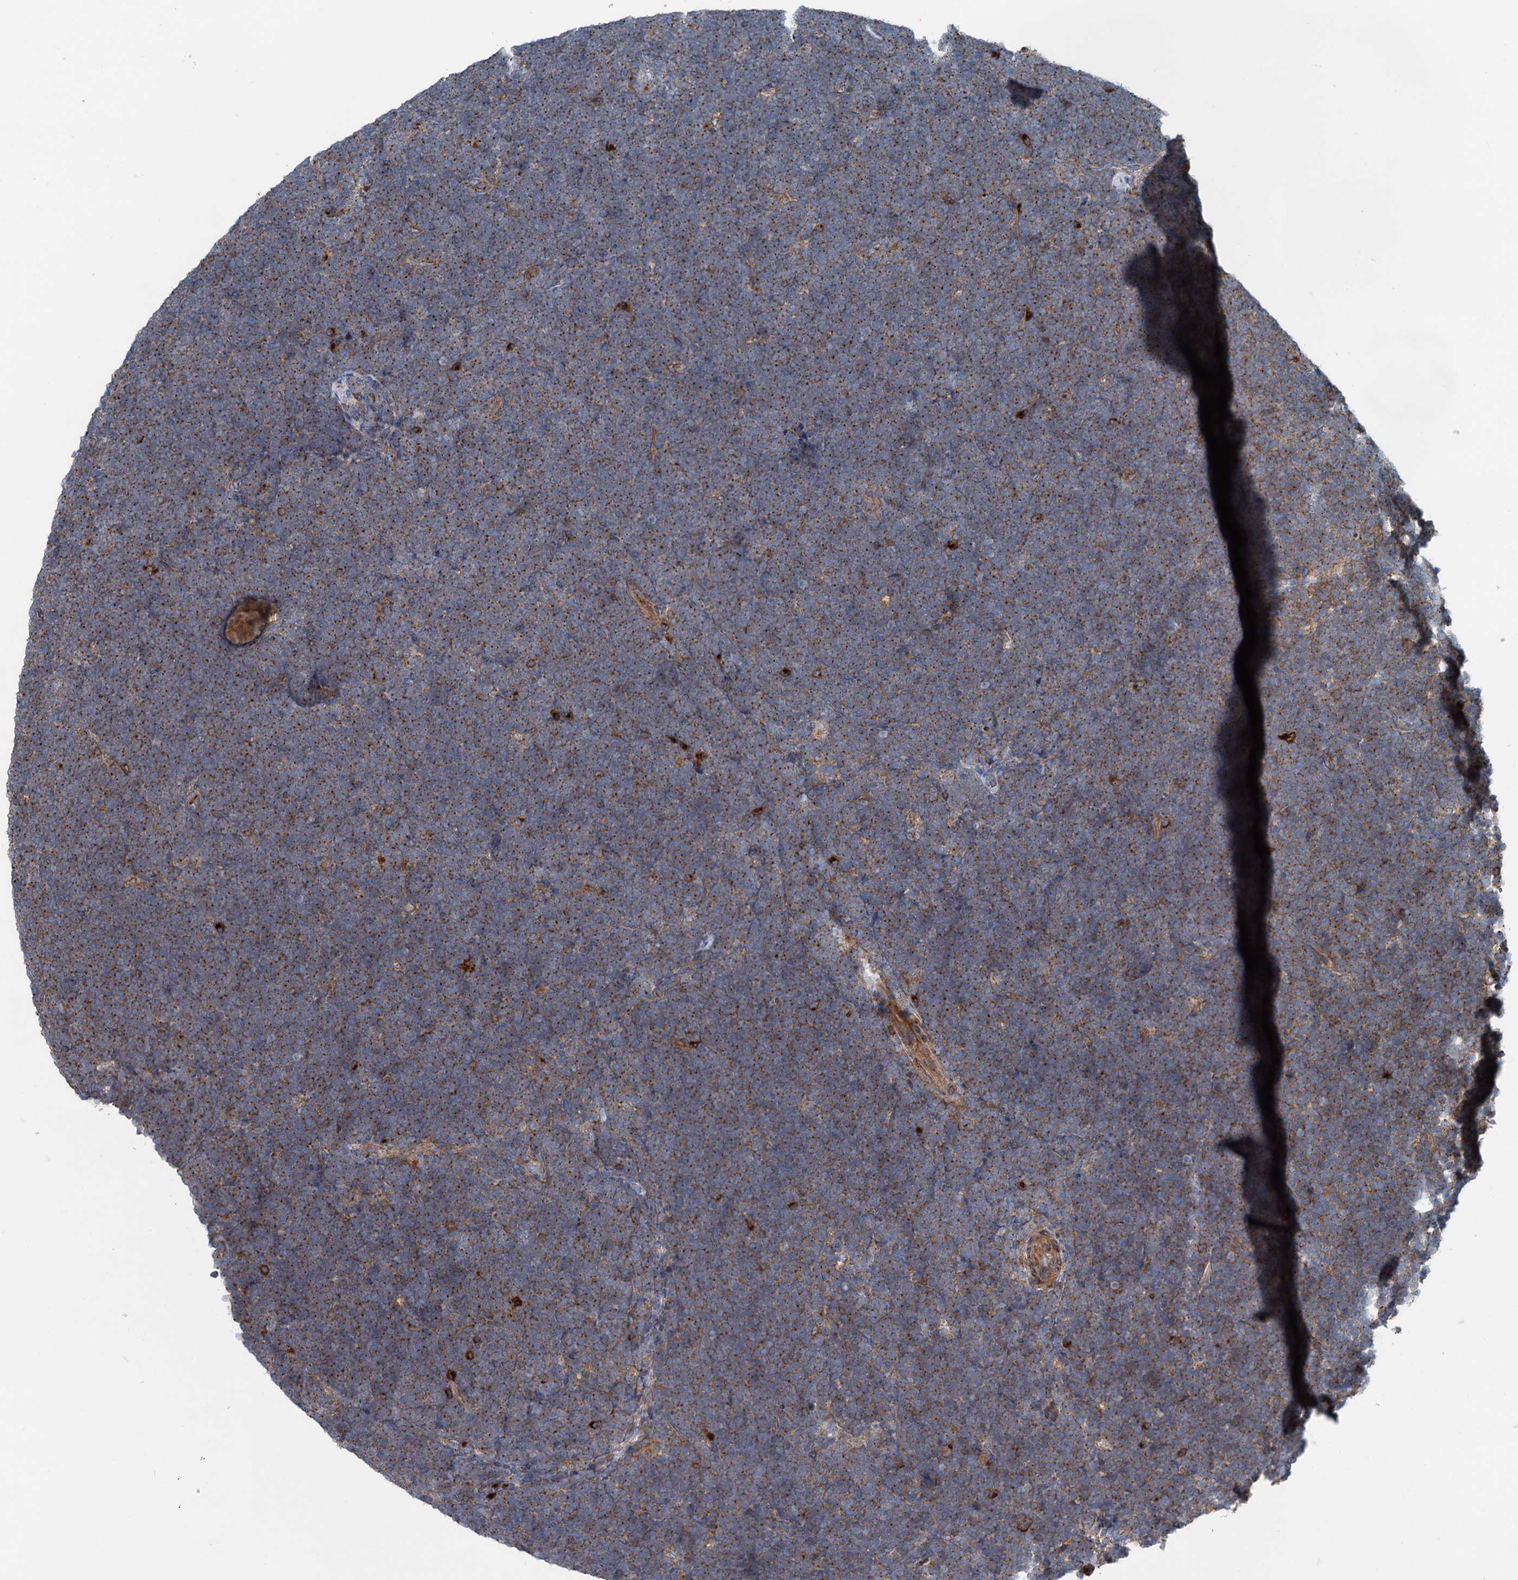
{"staining": {"intensity": "moderate", "quantity": "25%-75%", "location": "cytoplasmic/membranous"}, "tissue": "lymphoma", "cell_type": "Tumor cells", "image_type": "cancer", "snomed": [{"axis": "morphology", "description": "Malignant lymphoma, non-Hodgkin's type, High grade"}, {"axis": "topography", "description": "Lymph node"}], "caption": "Moderate cytoplasmic/membranous positivity for a protein is present in approximately 25%-75% of tumor cells of high-grade malignant lymphoma, non-Hodgkin's type using immunohistochemistry (IHC).", "gene": "CALCOCO1", "patient": {"sex": "male", "age": 13}}